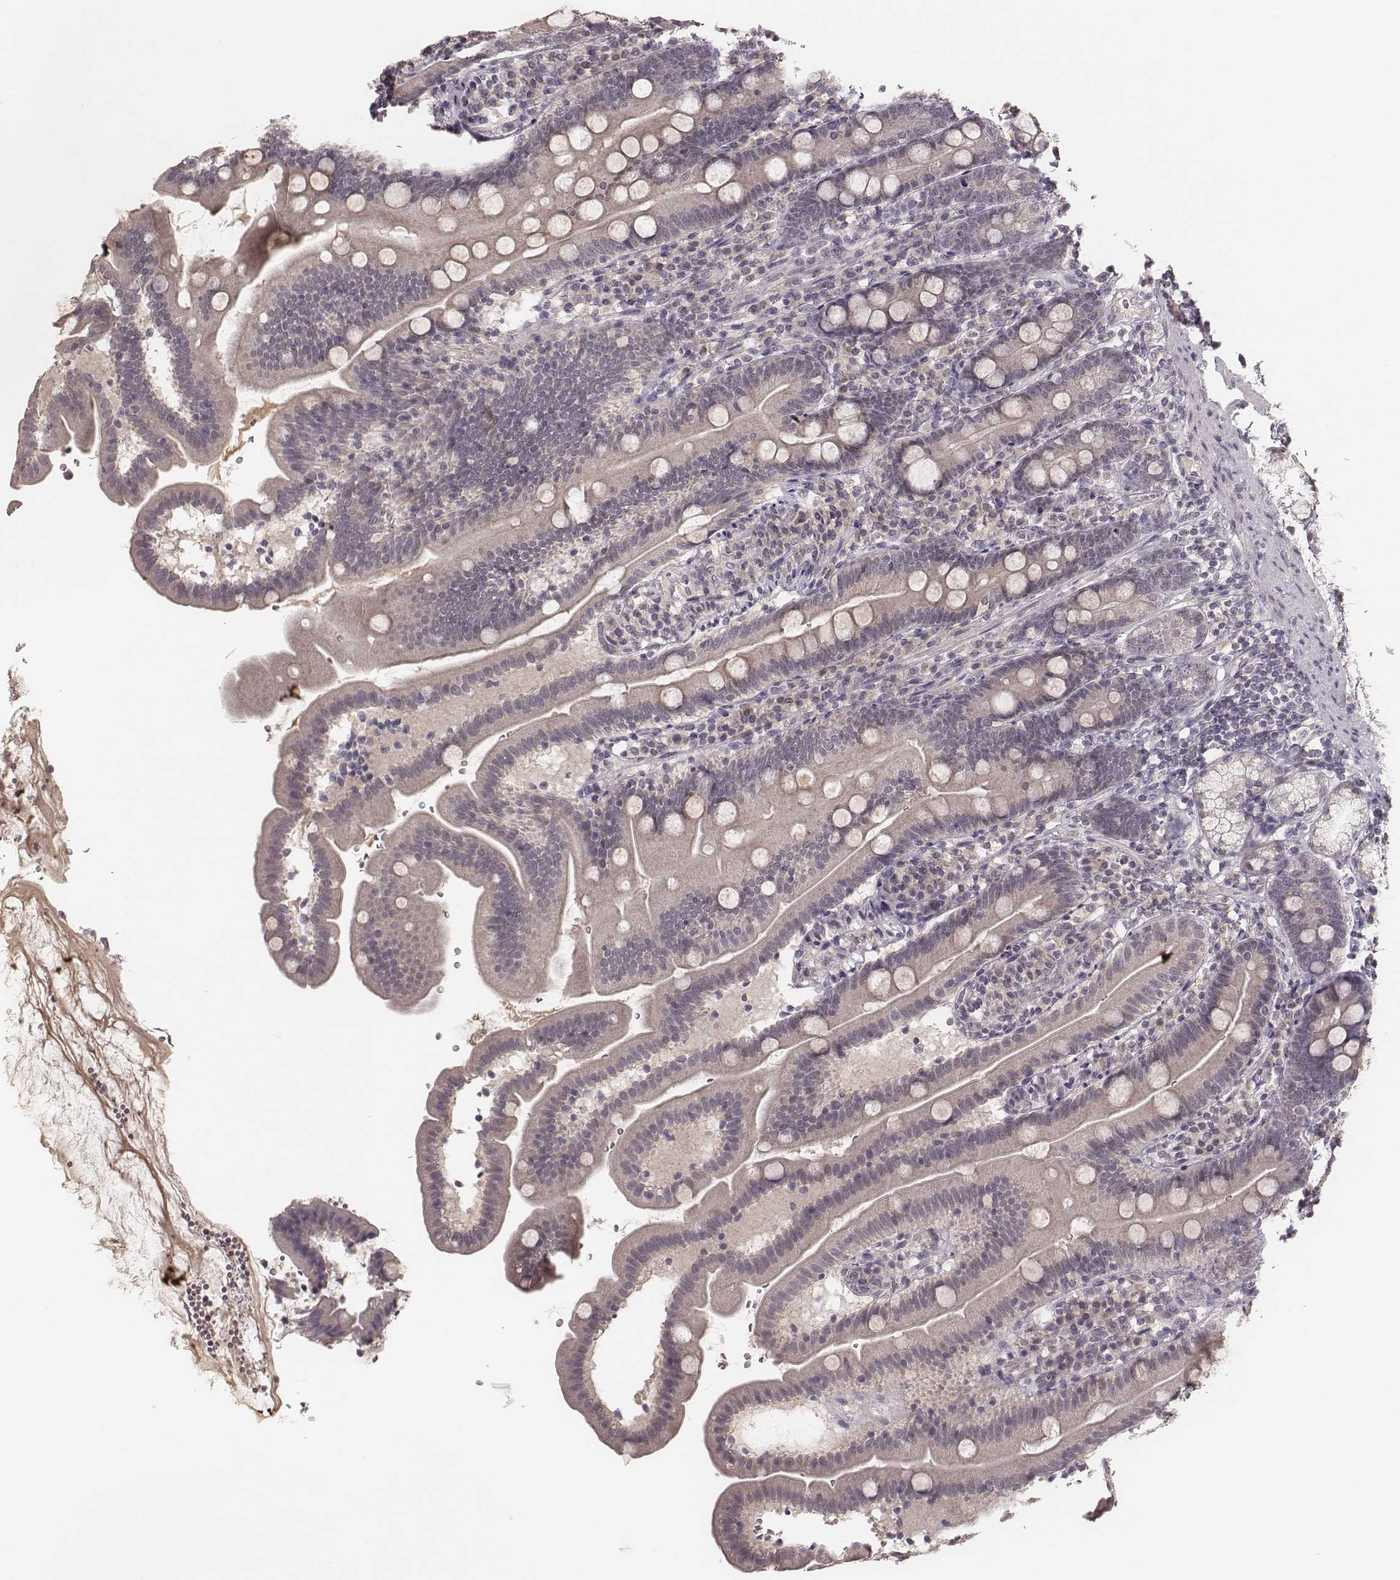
{"staining": {"intensity": "negative", "quantity": "none", "location": "none"}, "tissue": "duodenum", "cell_type": "Glandular cells", "image_type": "normal", "snomed": [{"axis": "morphology", "description": "Normal tissue, NOS"}, {"axis": "topography", "description": "Duodenum"}], "caption": "High power microscopy photomicrograph of an IHC micrograph of unremarkable duodenum, revealing no significant positivity in glandular cells. The staining was performed using DAB to visualize the protein expression in brown, while the nuclei were stained in blue with hematoxylin (Magnification: 20x).", "gene": "LY6K", "patient": {"sex": "female", "age": 67}}